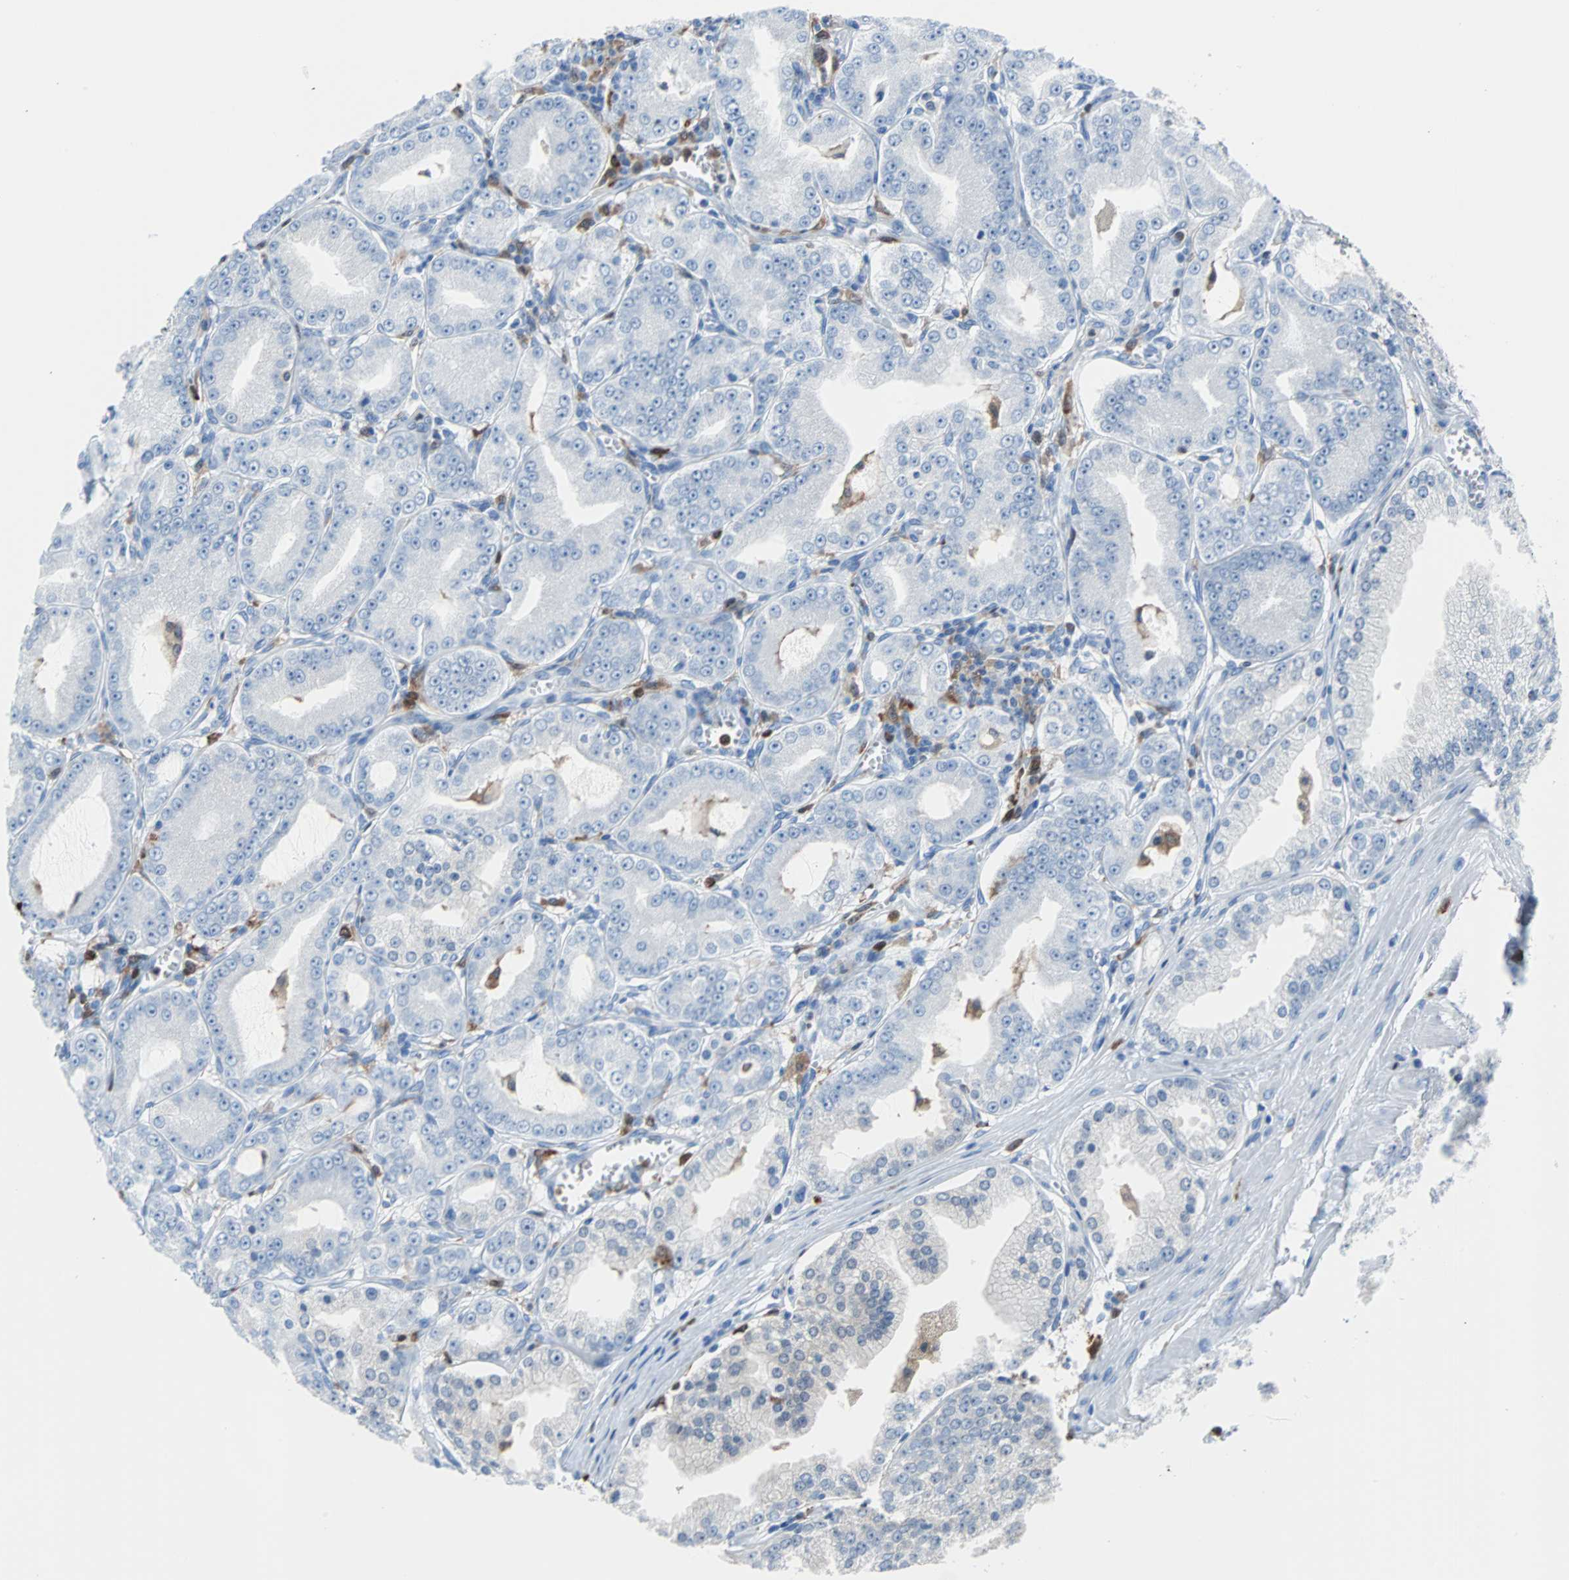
{"staining": {"intensity": "negative", "quantity": "none", "location": "none"}, "tissue": "prostate cancer", "cell_type": "Tumor cells", "image_type": "cancer", "snomed": [{"axis": "morphology", "description": "Adenocarcinoma, High grade"}, {"axis": "topography", "description": "Prostate"}], "caption": "Tumor cells show no significant protein expression in prostate adenocarcinoma (high-grade).", "gene": "SYK", "patient": {"sex": "male", "age": 61}}